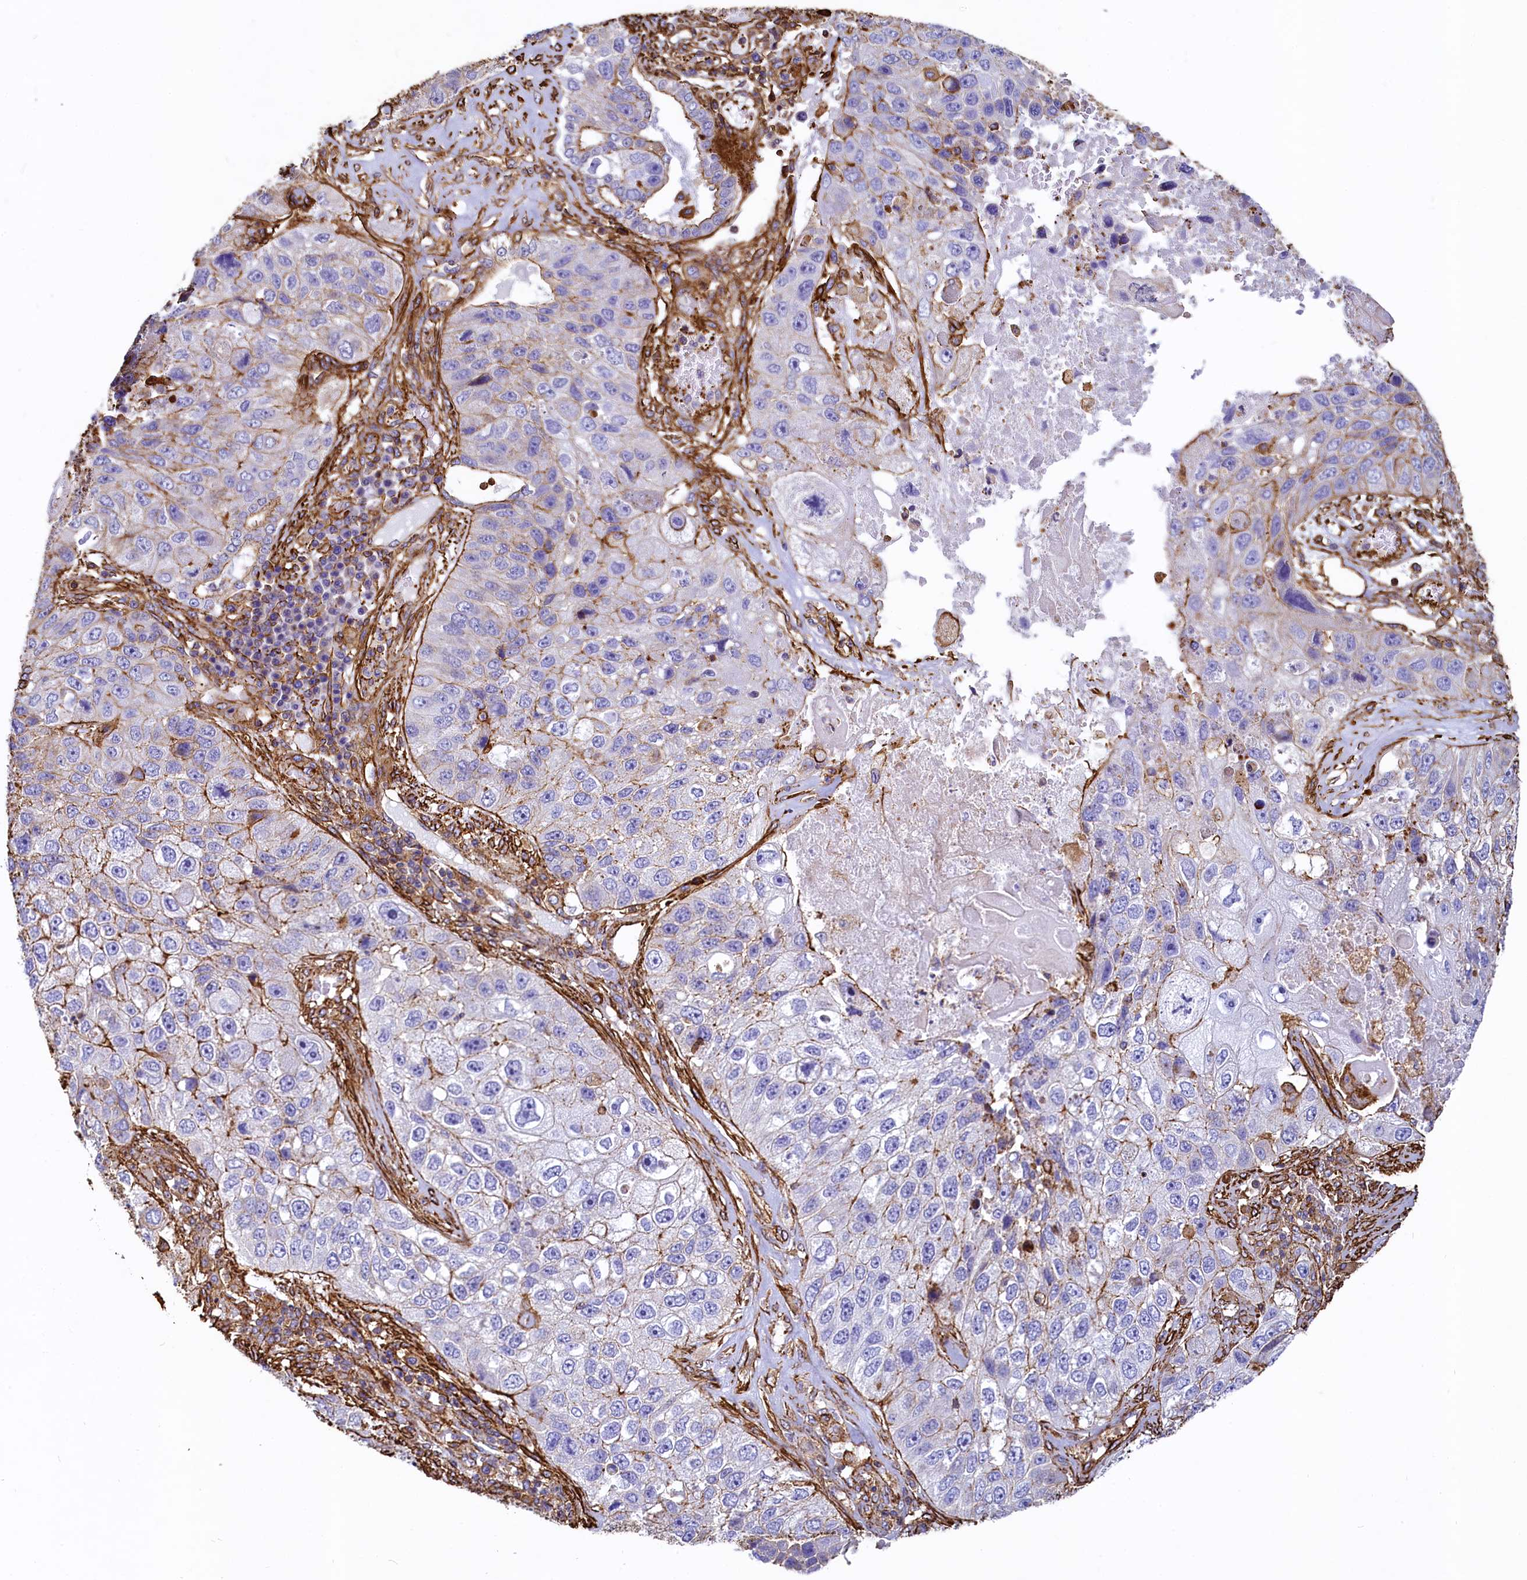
{"staining": {"intensity": "moderate", "quantity": "<25%", "location": "cytoplasmic/membranous"}, "tissue": "lung cancer", "cell_type": "Tumor cells", "image_type": "cancer", "snomed": [{"axis": "morphology", "description": "Squamous cell carcinoma, NOS"}, {"axis": "topography", "description": "Lung"}], "caption": "Lung squamous cell carcinoma stained for a protein displays moderate cytoplasmic/membranous positivity in tumor cells. (brown staining indicates protein expression, while blue staining denotes nuclei).", "gene": "THBS1", "patient": {"sex": "male", "age": 61}}